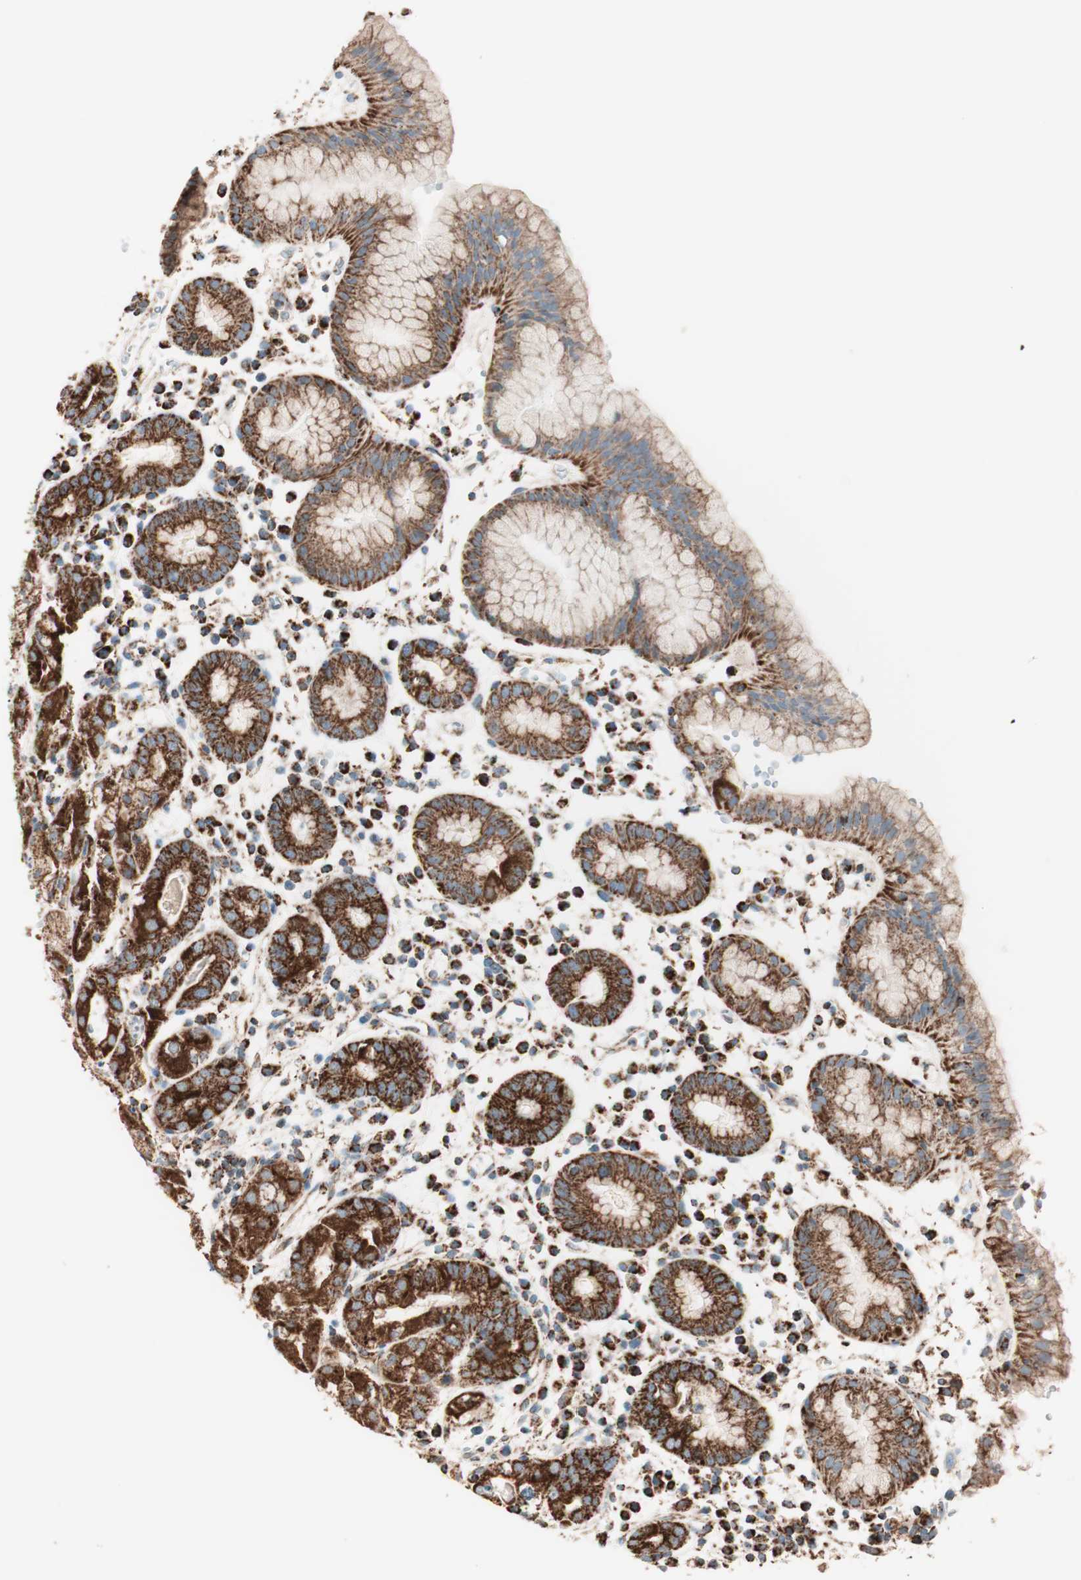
{"staining": {"intensity": "strong", "quantity": ">75%", "location": "cytoplasmic/membranous"}, "tissue": "stomach", "cell_type": "Glandular cells", "image_type": "normal", "snomed": [{"axis": "morphology", "description": "Normal tissue, NOS"}, {"axis": "topography", "description": "Stomach"}, {"axis": "topography", "description": "Stomach, lower"}], "caption": "Immunohistochemical staining of normal stomach demonstrates high levels of strong cytoplasmic/membranous staining in approximately >75% of glandular cells.", "gene": "TOMM22", "patient": {"sex": "female", "age": 75}}